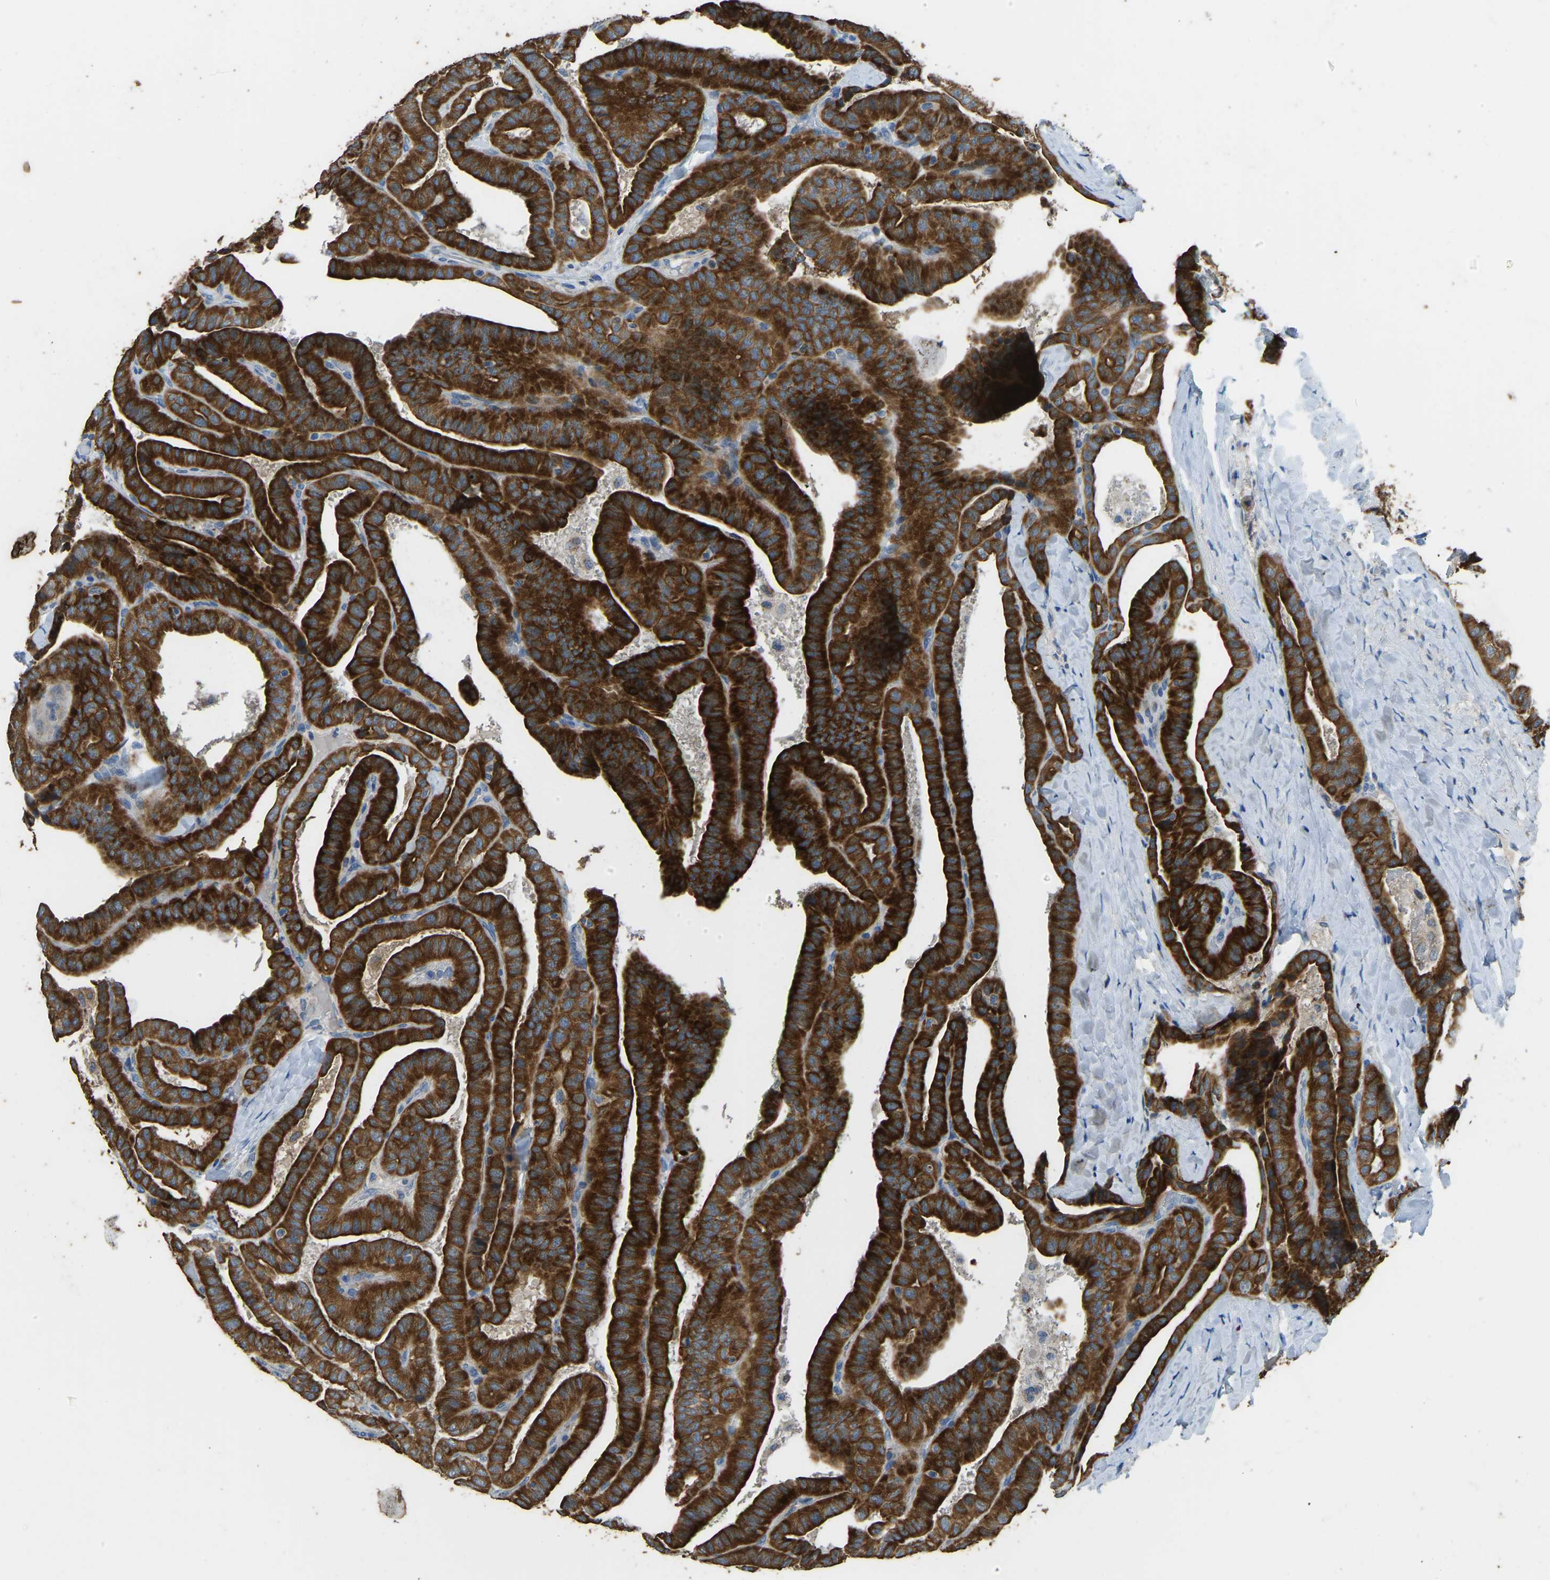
{"staining": {"intensity": "strong", "quantity": ">75%", "location": "cytoplasmic/membranous"}, "tissue": "thyroid cancer", "cell_type": "Tumor cells", "image_type": "cancer", "snomed": [{"axis": "morphology", "description": "Papillary adenocarcinoma, NOS"}, {"axis": "topography", "description": "Thyroid gland"}], "caption": "A micrograph of human thyroid cancer stained for a protein demonstrates strong cytoplasmic/membranous brown staining in tumor cells. The protein of interest is shown in brown color, while the nuclei are stained blue.", "gene": "ZNF200", "patient": {"sex": "male", "age": 77}}